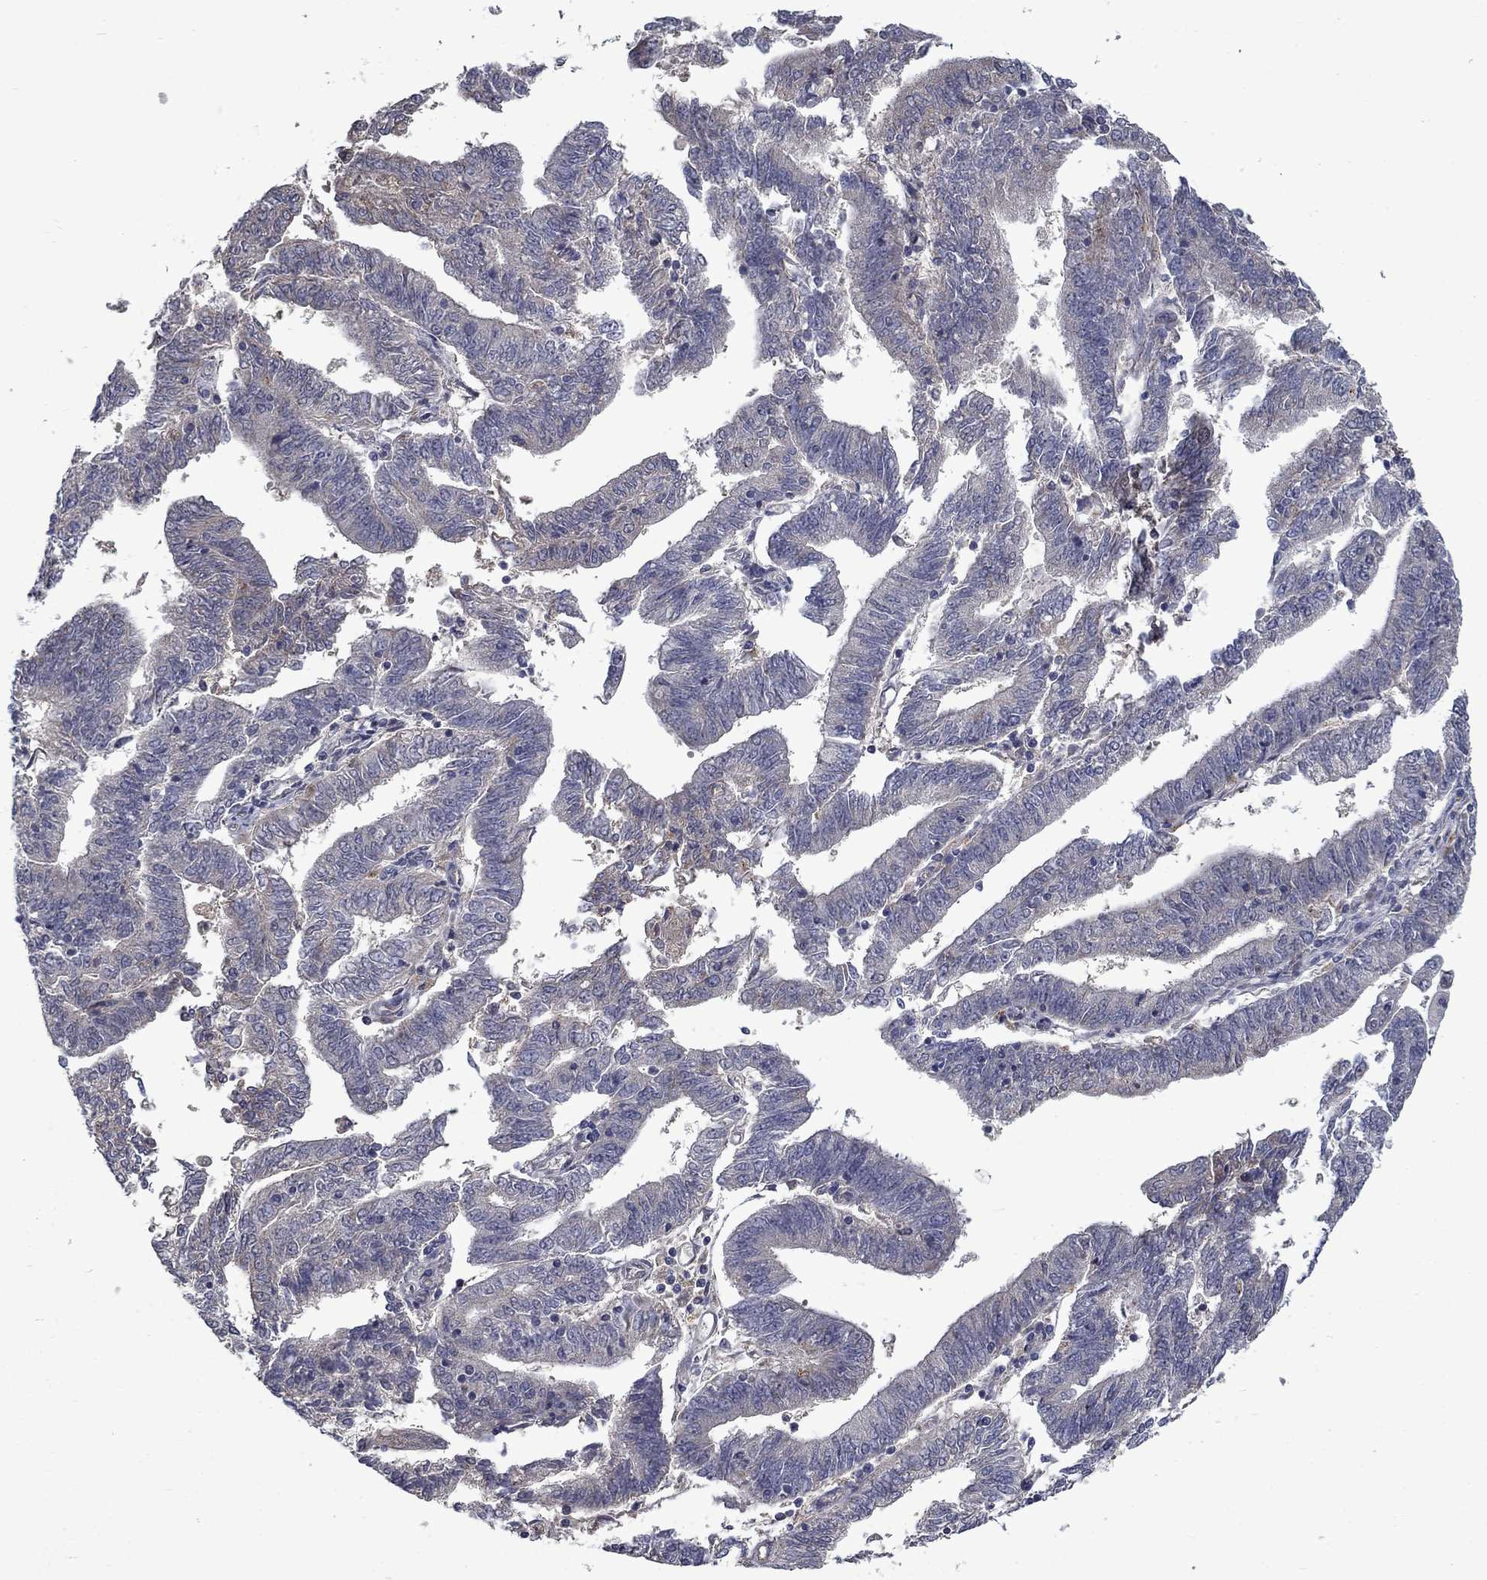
{"staining": {"intensity": "negative", "quantity": "none", "location": "none"}, "tissue": "endometrial cancer", "cell_type": "Tumor cells", "image_type": "cancer", "snomed": [{"axis": "morphology", "description": "Adenocarcinoma, NOS"}, {"axis": "topography", "description": "Endometrium"}], "caption": "IHC of human adenocarcinoma (endometrial) shows no staining in tumor cells. (DAB (3,3'-diaminobenzidine) IHC with hematoxylin counter stain).", "gene": "FAM3B", "patient": {"sex": "female", "age": 82}}